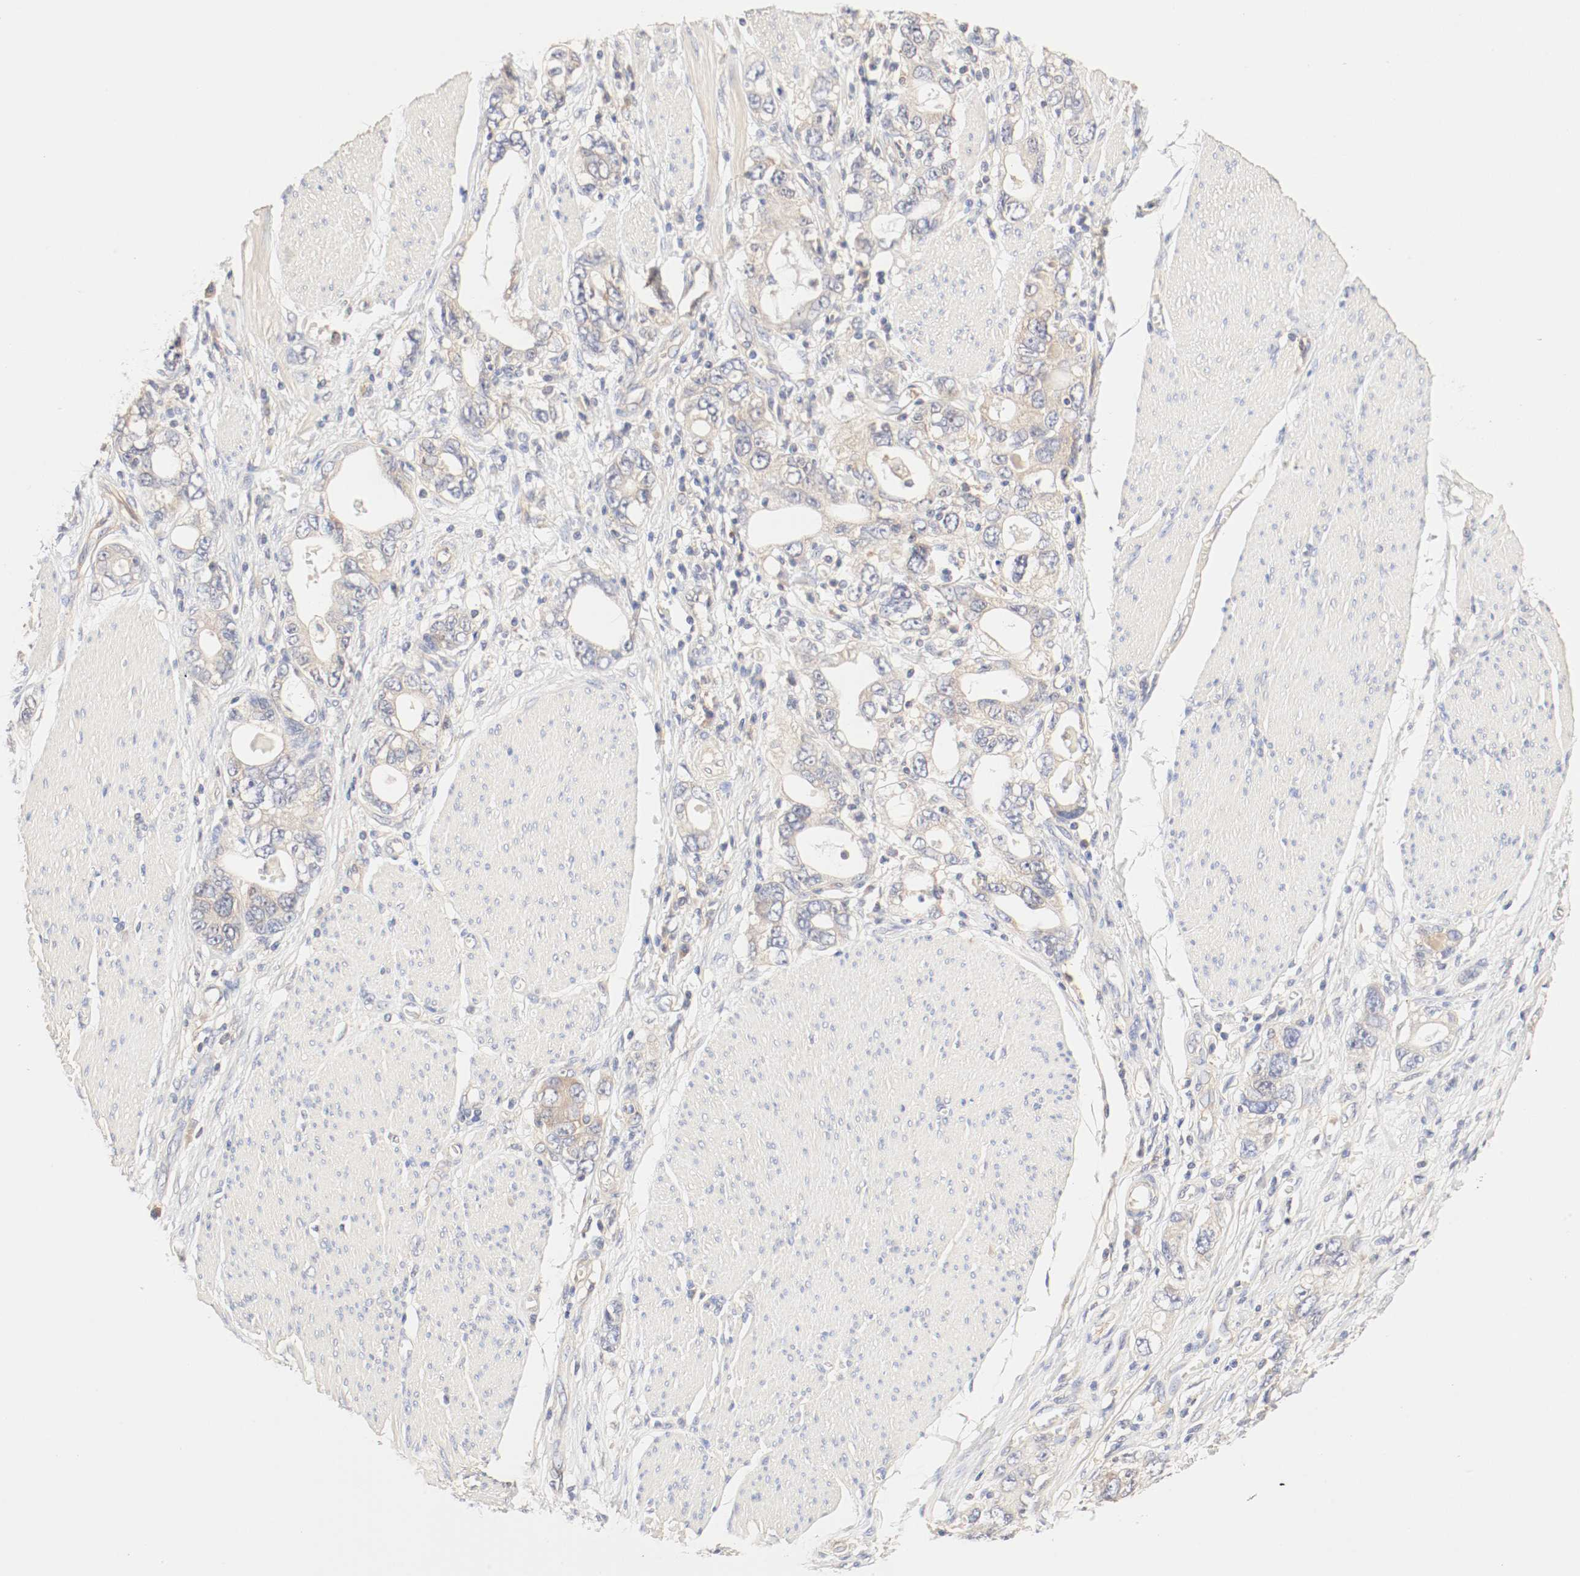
{"staining": {"intensity": "moderate", "quantity": ">75%", "location": "cytoplasmic/membranous"}, "tissue": "stomach cancer", "cell_type": "Tumor cells", "image_type": "cancer", "snomed": [{"axis": "morphology", "description": "Adenocarcinoma, NOS"}, {"axis": "topography", "description": "Stomach, lower"}], "caption": "High-power microscopy captured an immunohistochemistry photomicrograph of stomach cancer, revealing moderate cytoplasmic/membranous expression in about >75% of tumor cells.", "gene": "GIT1", "patient": {"sex": "female", "age": 93}}